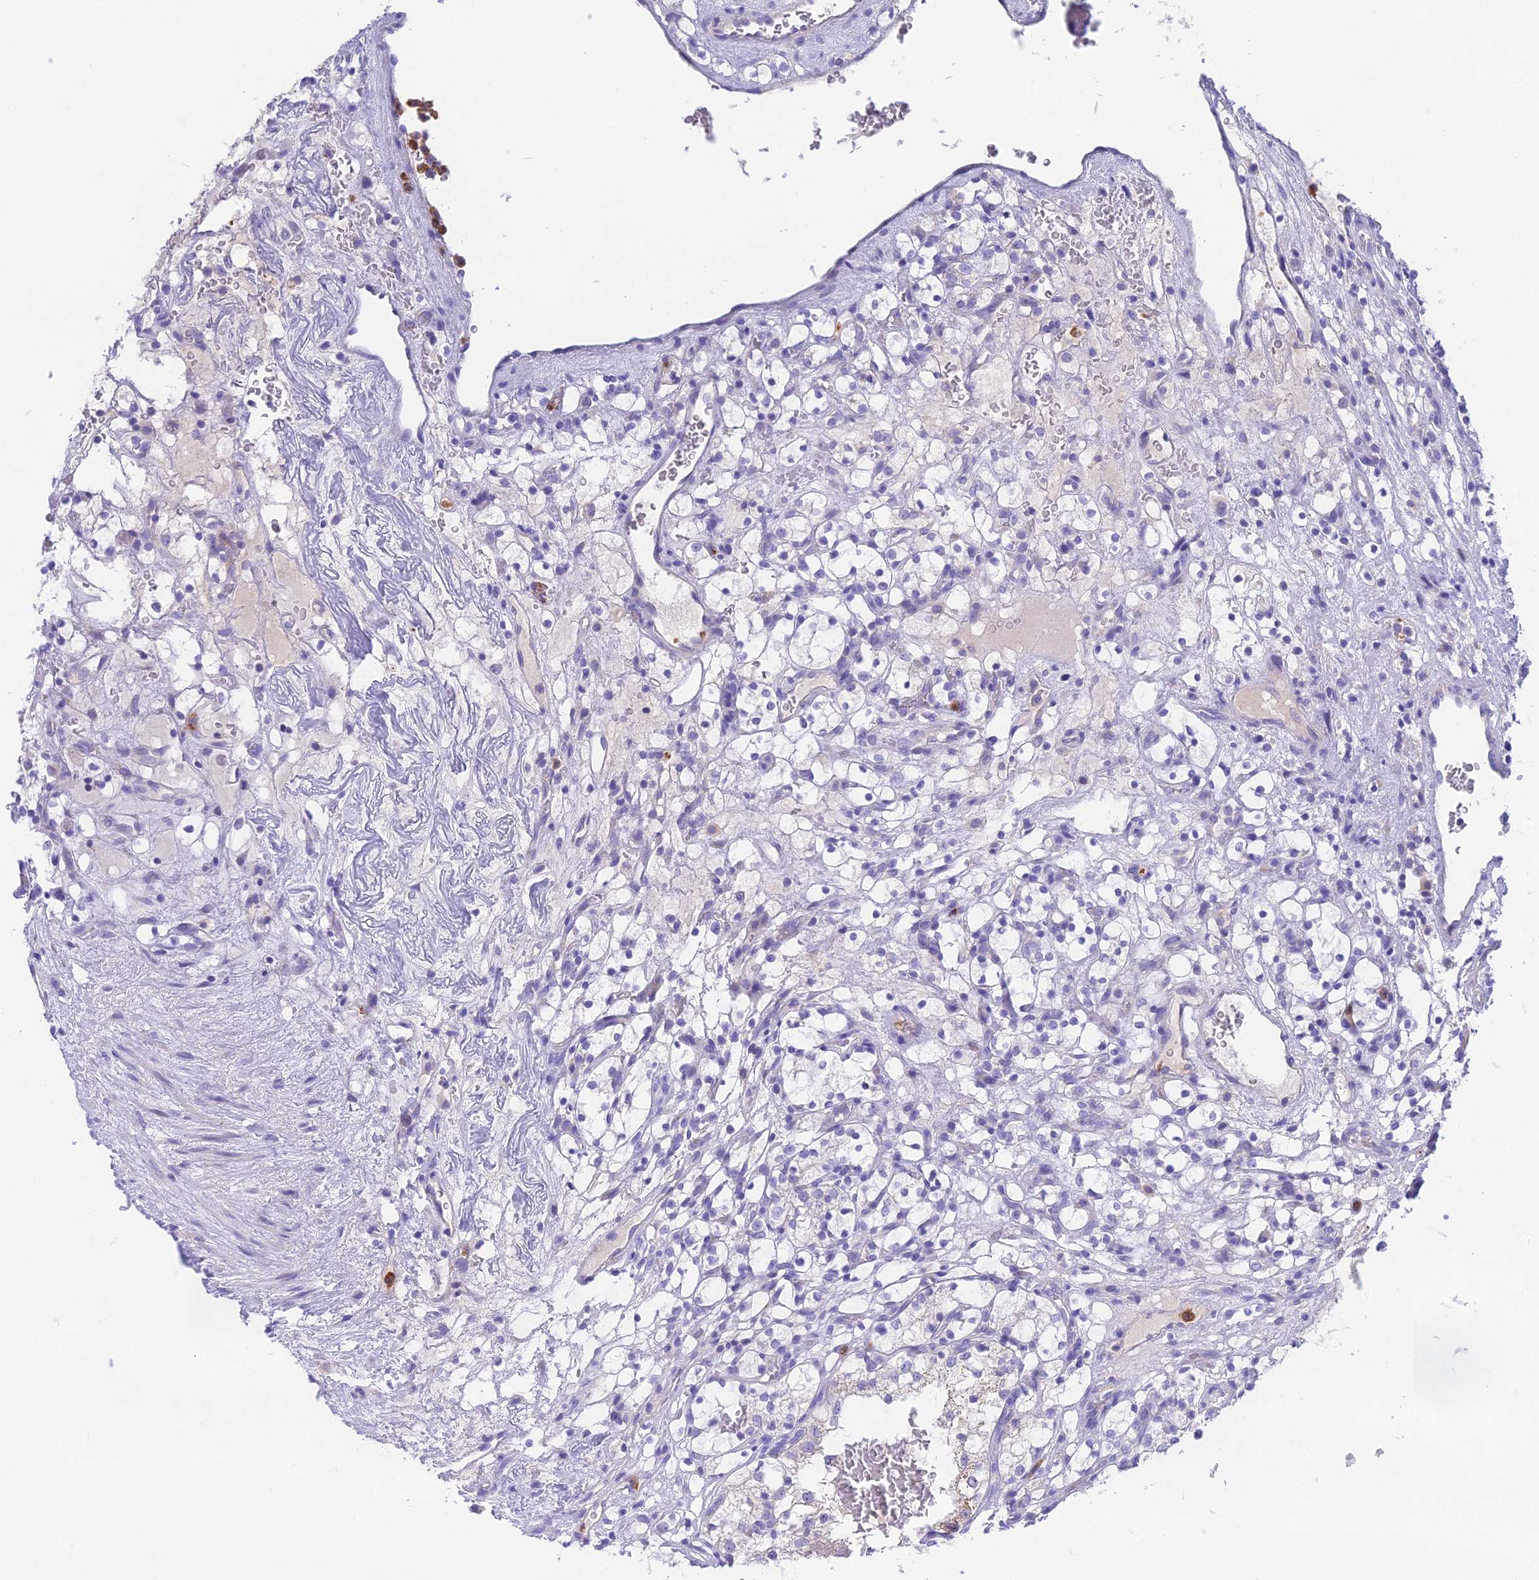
{"staining": {"intensity": "negative", "quantity": "none", "location": "none"}, "tissue": "renal cancer", "cell_type": "Tumor cells", "image_type": "cancer", "snomed": [{"axis": "morphology", "description": "Adenocarcinoma, NOS"}, {"axis": "topography", "description": "Kidney"}], "caption": "Immunohistochemical staining of human renal cancer (adenocarcinoma) shows no significant expression in tumor cells. (IHC, brightfield microscopy, high magnification).", "gene": "KIAA0408", "patient": {"sex": "female", "age": 69}}